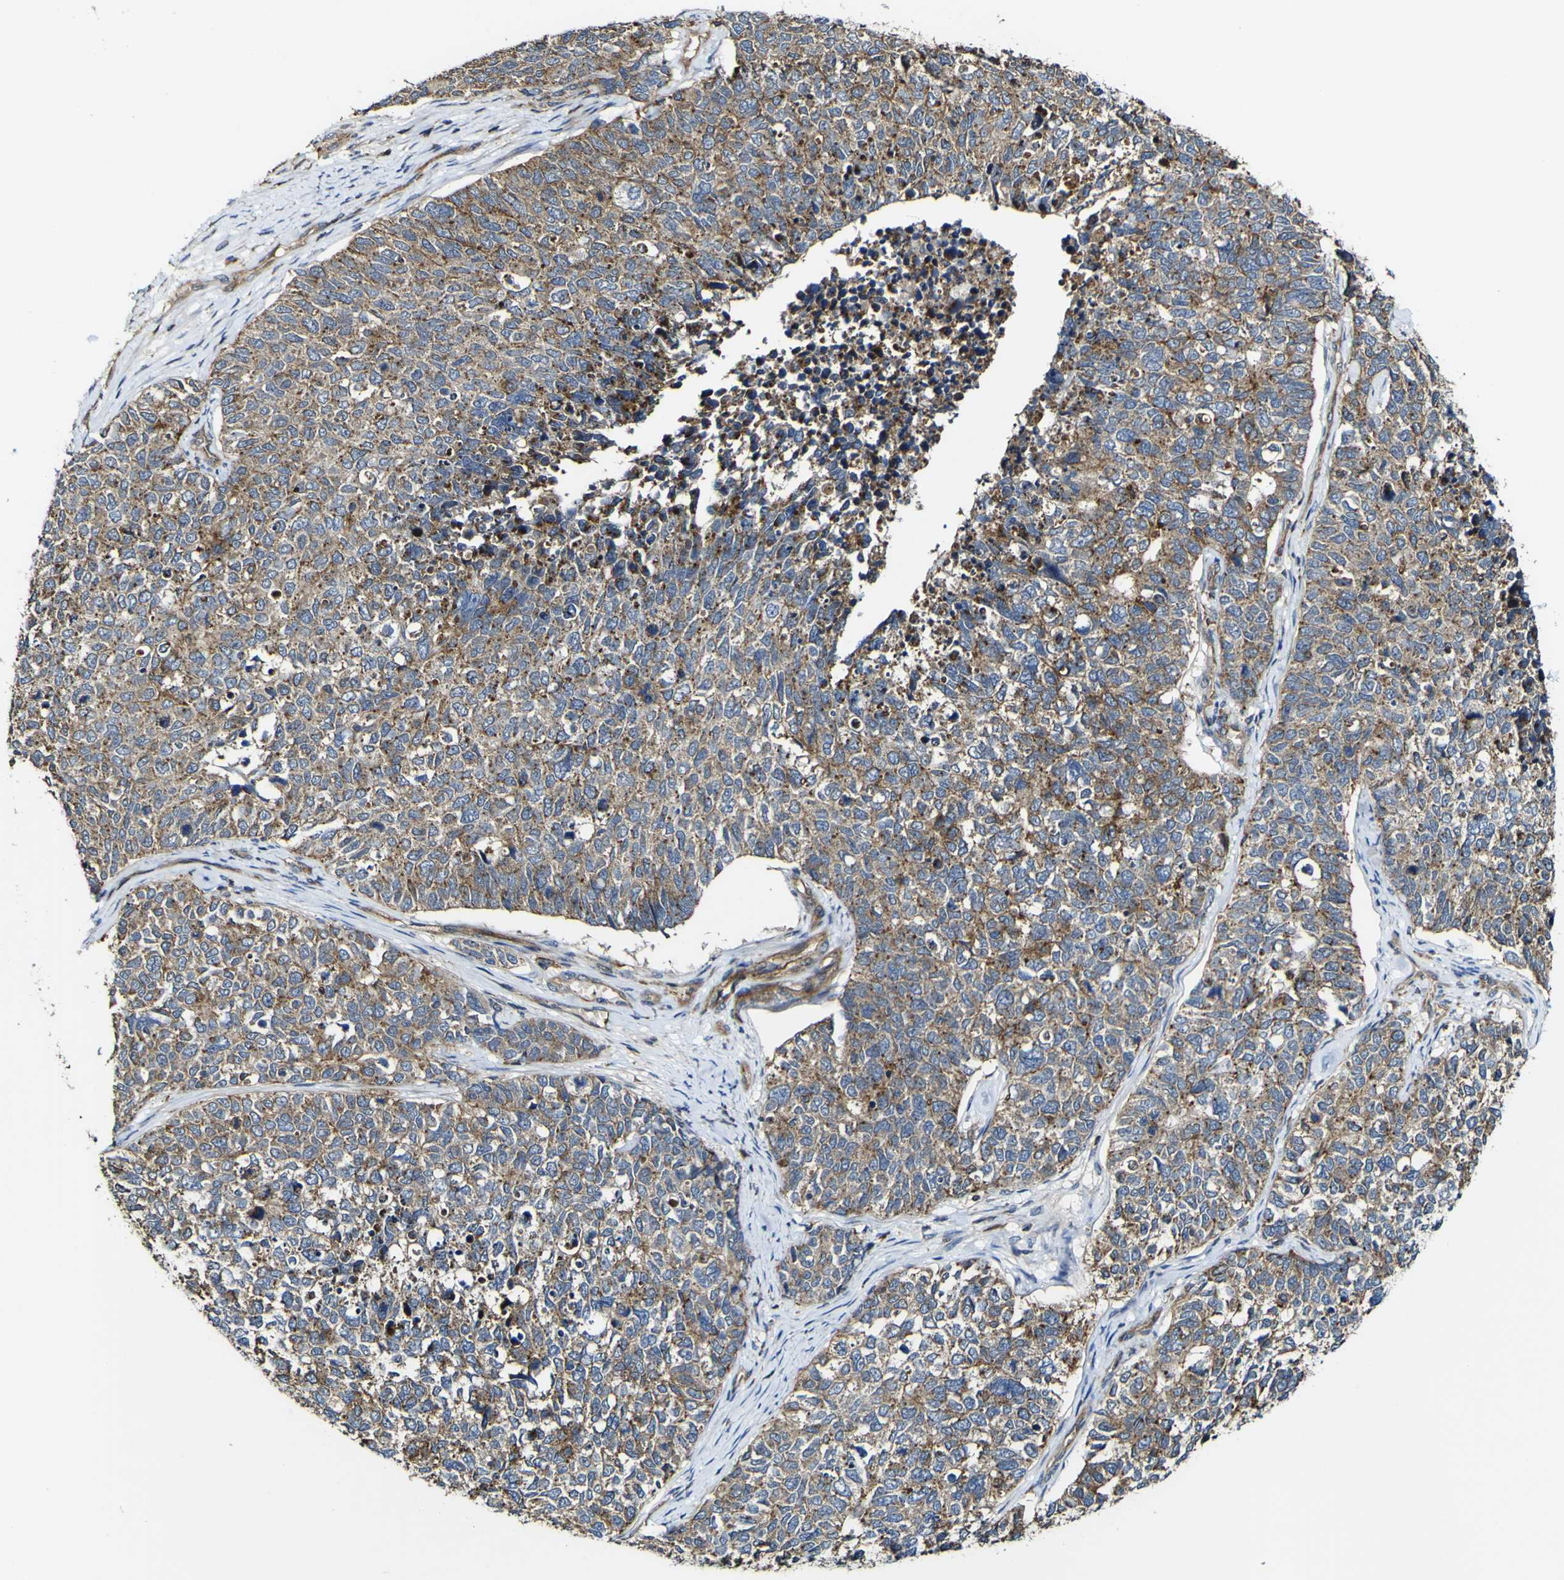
{"staining": {"intensity": "moderate", "quantity": ">75%", "location": "cytoplasmic/membranous"}, "tissue": "cervical cancer", "cell_type": "Tumor cells", "image_type": "cancer", "snomed": [{"axis": "morphology", "description": "Squamous cell carcinoma, NOS"}, {"axis": "topography", "description": "Cervix"}], "caption": "A brown stain highlights moderate cytoplasmic/membranous expression of a protein in human cervical cancer (squamous cell carcinoma) tumor cells.", "gene": "TNIK", "patient": {"sex": "female", "age": 63}}